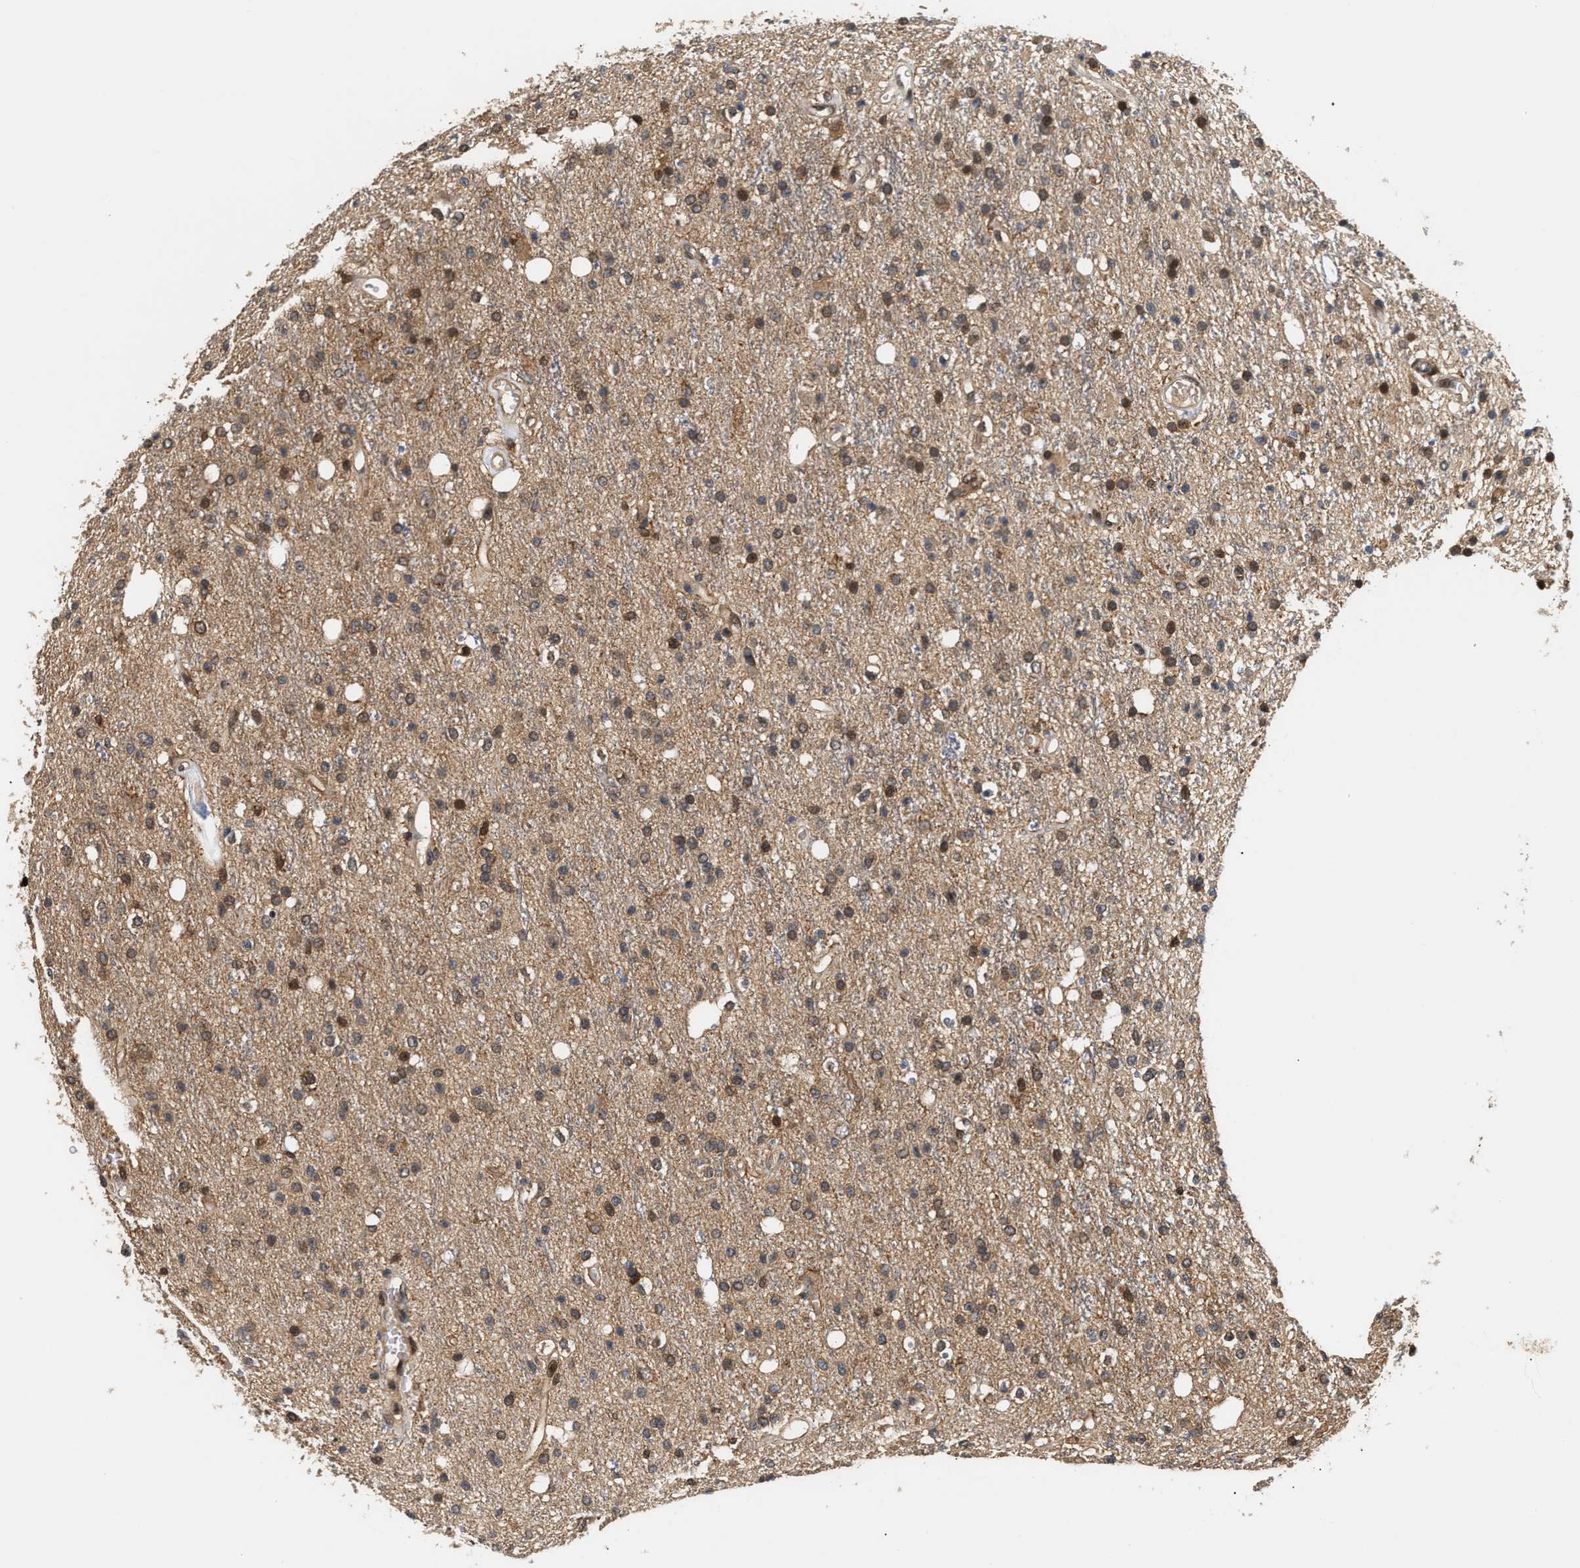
{"staining": {"intensity": "moderate", "quantity": ">75%", "location": "cytoplasmic/membranous,nuclear"}, "tissue": "glioma", "cell_type": "Tumor cells", "image_type": "cancer", "snomed": [{"axis": "morphology", "description": "Glioma, malignant, High grade"}, {"axis": "topography", "description": "Brain"}], "caption": "A histopathology image showing moderate cytoplasmic/membranous and nuclear staining in about >75% of tumor cells in high-grade glioma (malignant), as visualized by brown immunohistochemical staining.", "gene": "ABHD5", "patient": {"sex": "male", "age": 47}}